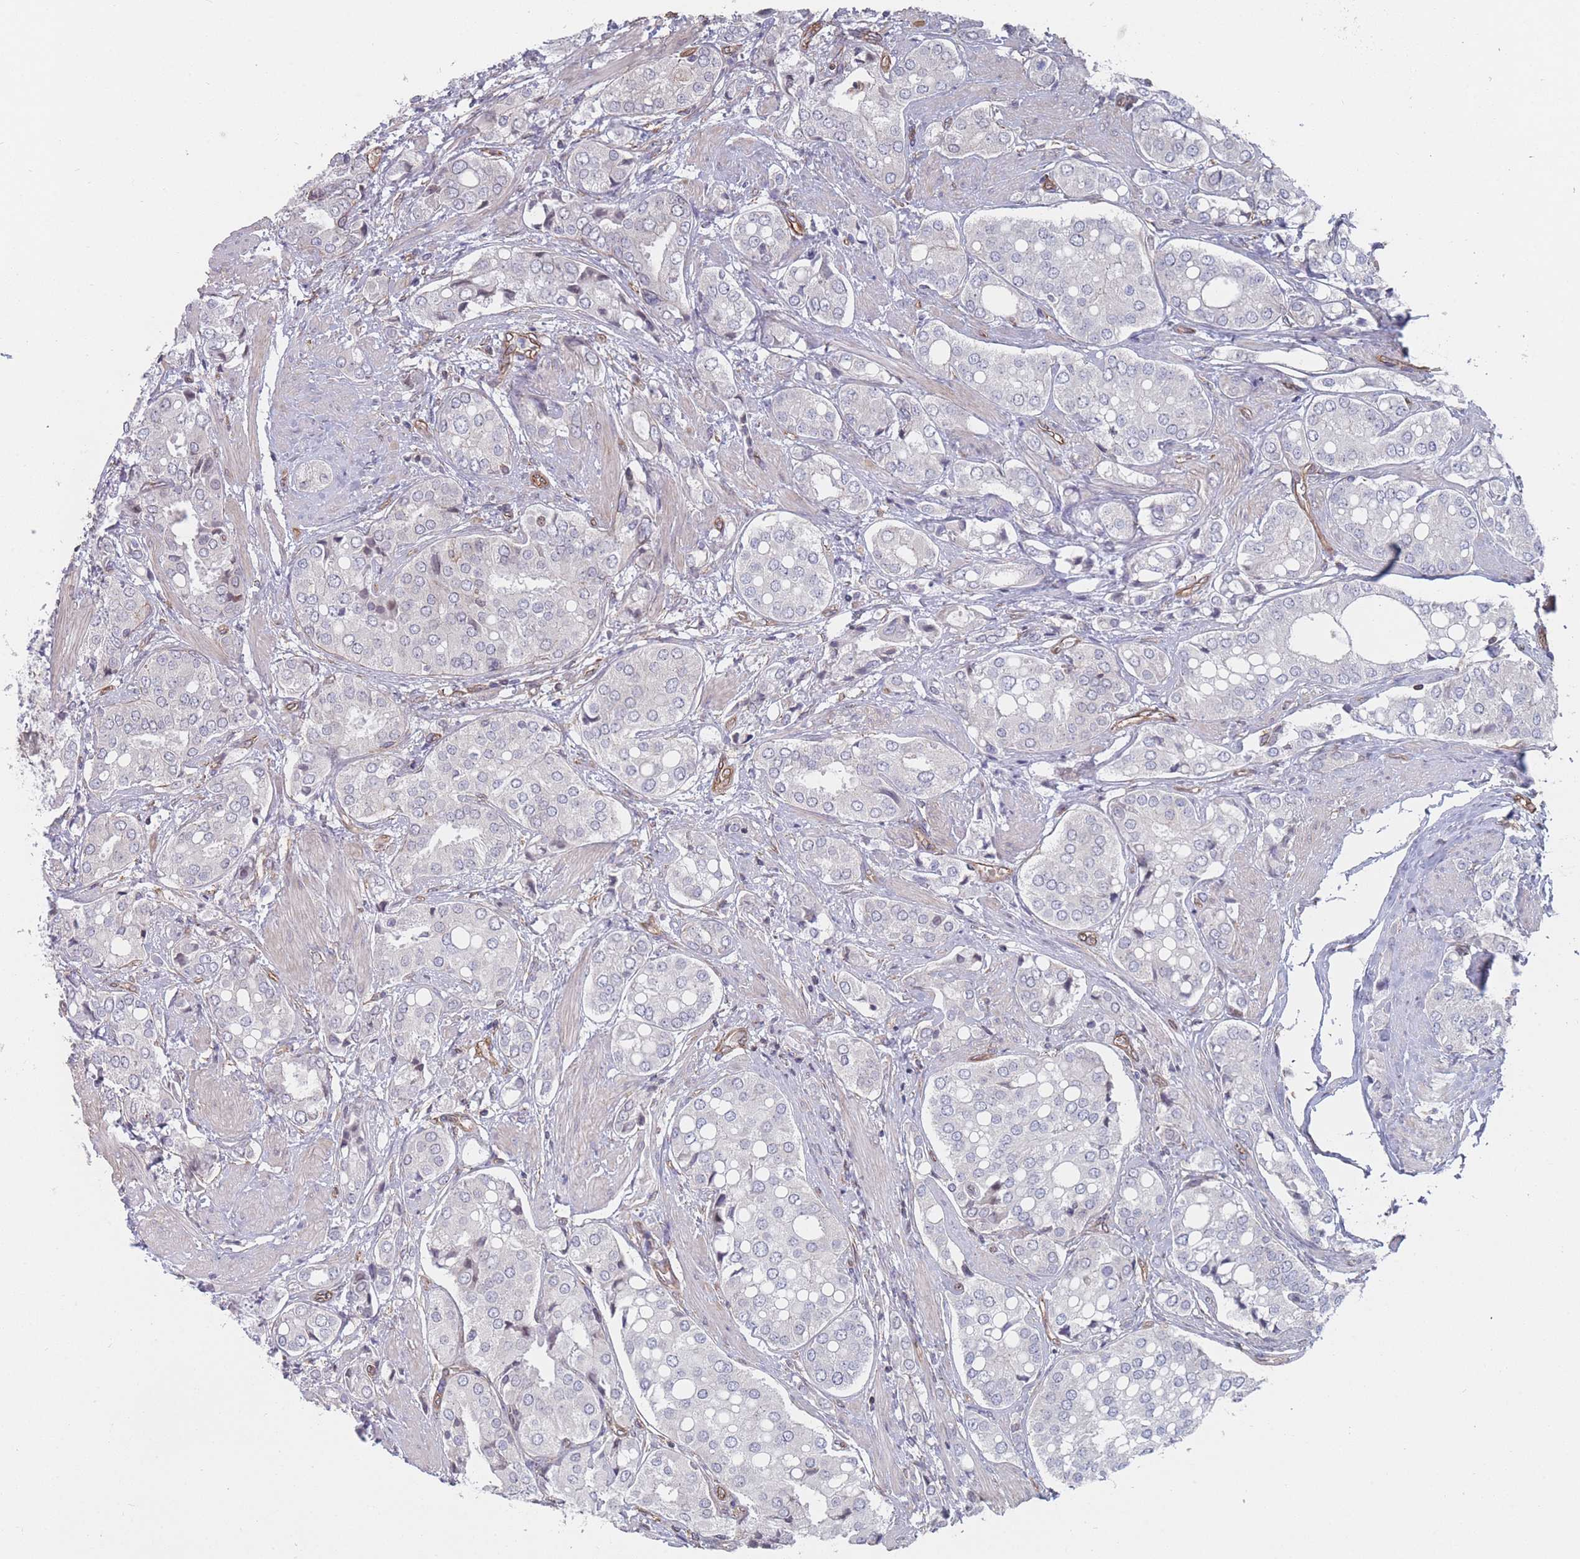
{"staining": {"intensity": "negative", "quantity": "none", "location": "none"}, "tissue": "prostate cancer", "cell_type": "Tumor cells", "image_type": "cancer", "snomed": [{"axis": "morphology", "description": "Adenocarcinoma, High grade"}, {"axis": "topography", "description": "Prostate"}], "caption": "Human adenocarcinoma (high-grade) (prostate) stained for a protein using immunohistochemistry reveals no expression in tumor cells.", "gene": "SLC1A6", "patient": {"sex": "male", "age": 71}}